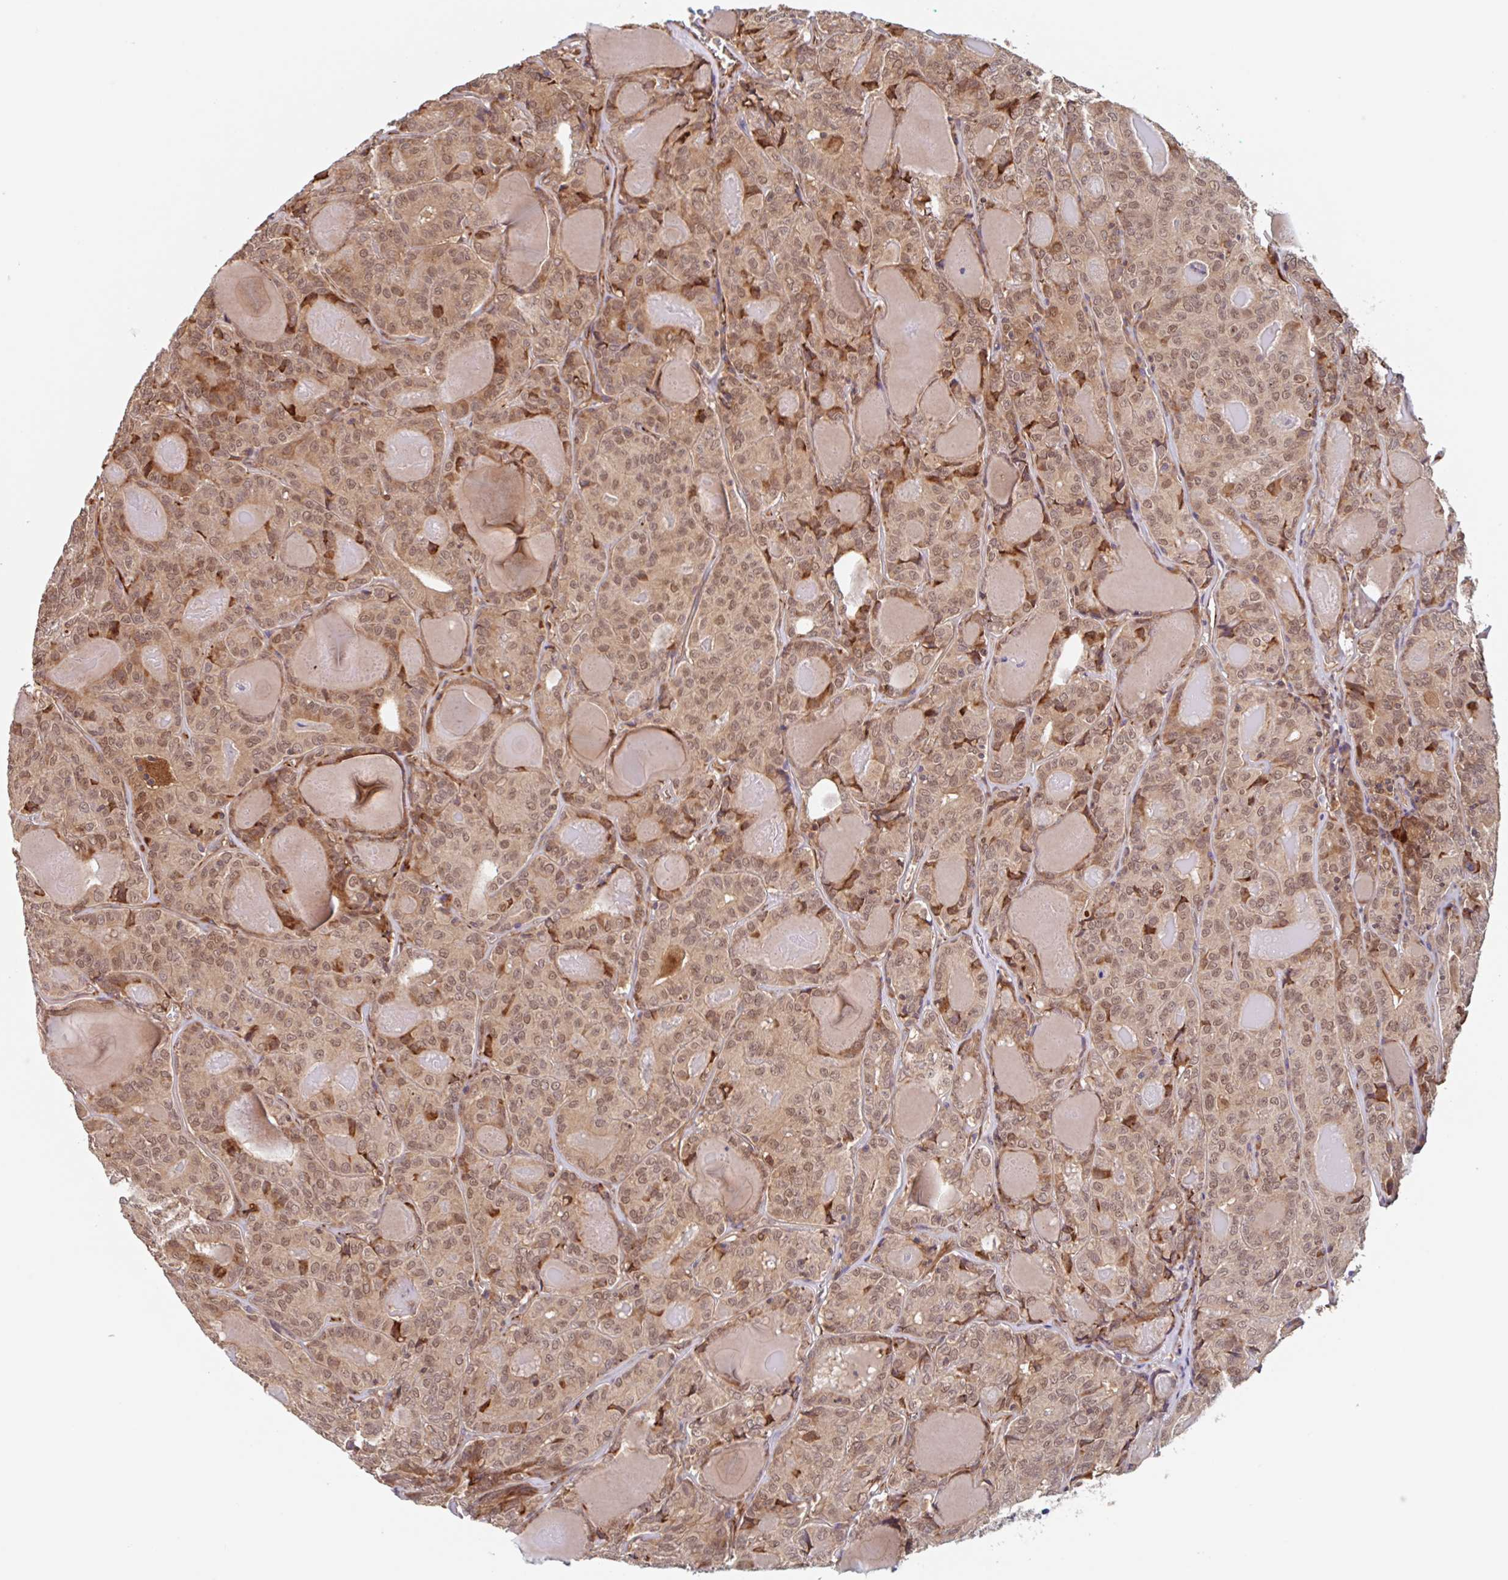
{"staining": {"intensity": "moderate", "quantity": ">75%", "location": "cytoplasmic/membranous,nuclear"}, "tissue": "thyroid cancer", "cell_type": "Tumor cells", "image_type": "cancer", "snomed": [{"axis": "morphology", "description": "Papillary adenocarcinoma, NOS"}, {"axis": "topography", "description": "Thyroid gland"}], "caption": "Protein positivity by immunohistochemistry demonstrates moderate cytoplasmic/membranous and nuclear staining in about >75% of tumor cells in thyroid papillary adenocarcinoma. (IHC, brightfield microscopy, high magnification).", "gene": "NUB1", "patient": {"sex": "female", "age": 72}}